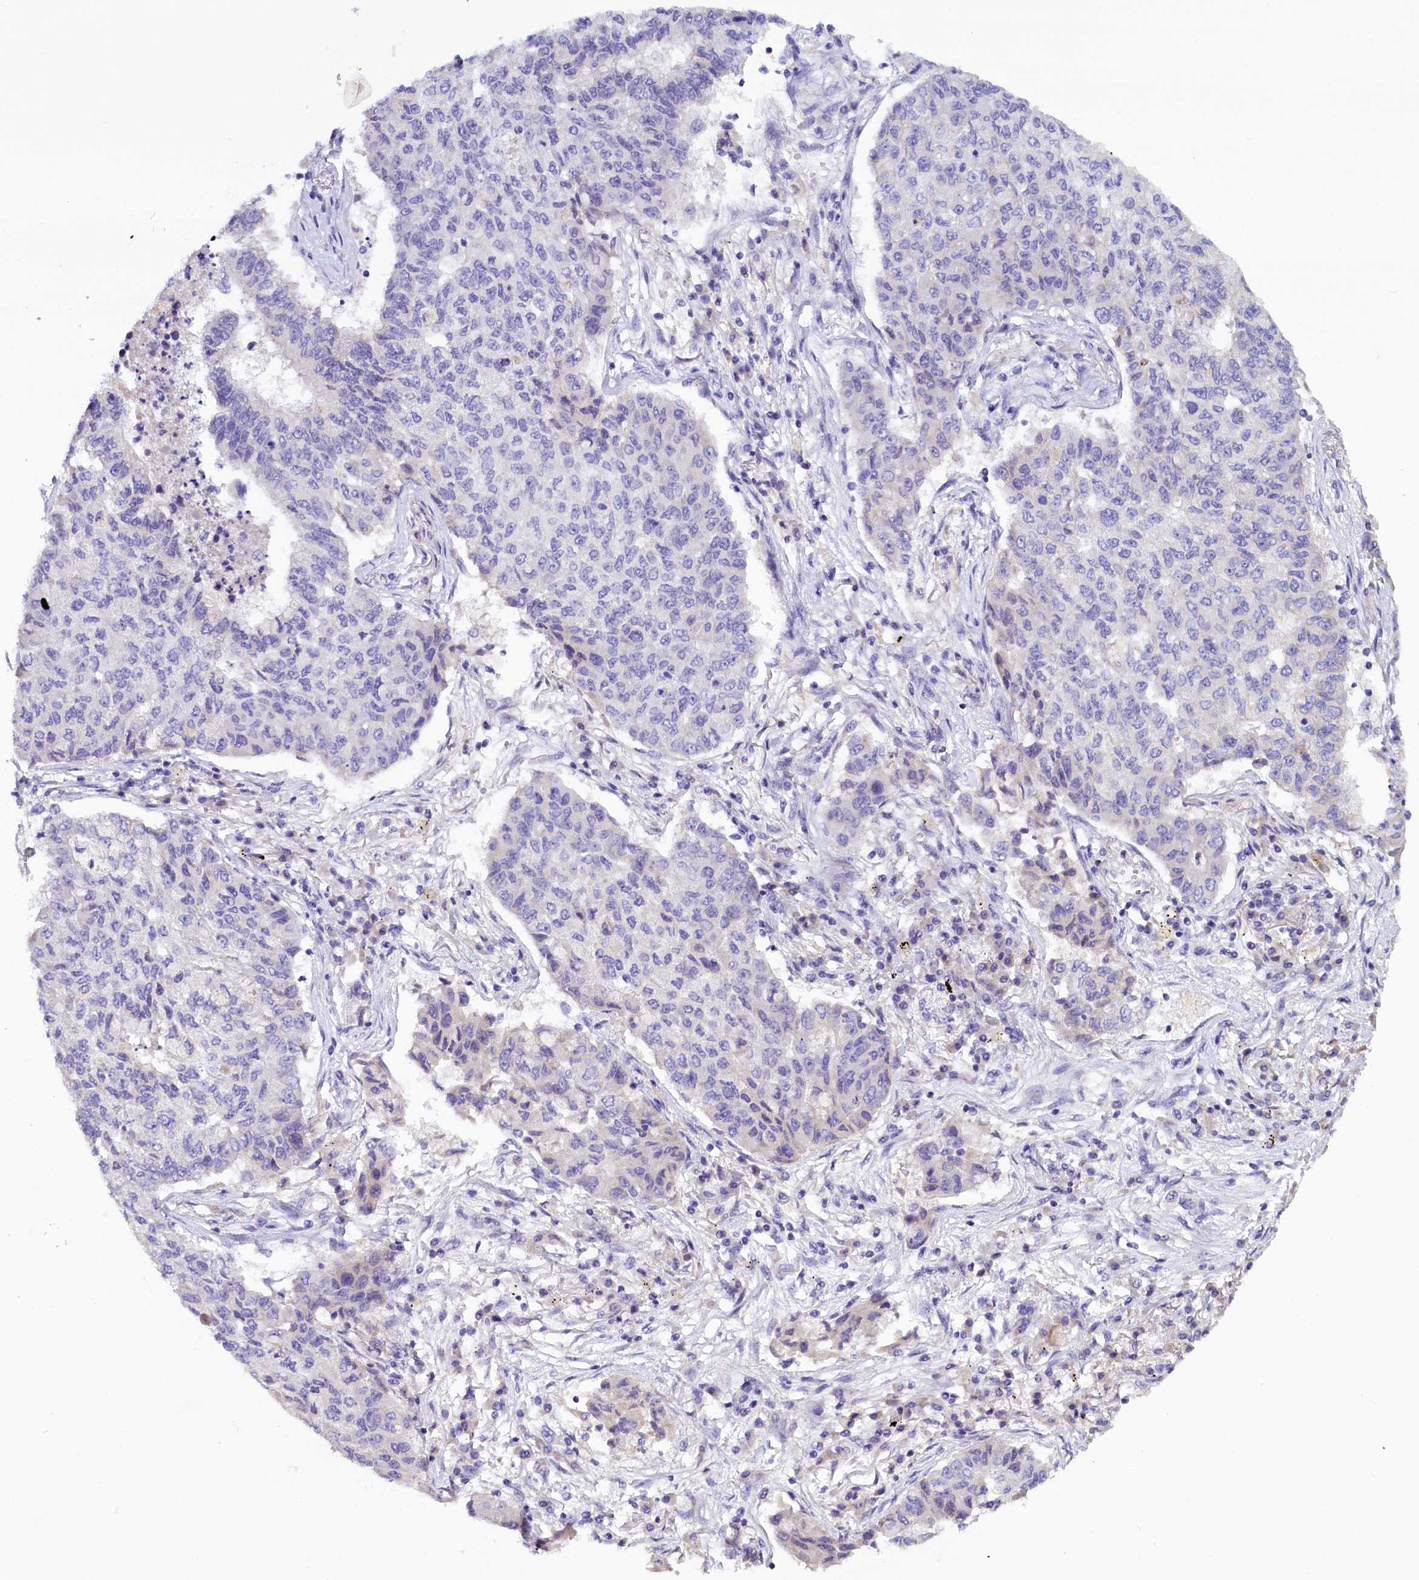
{"staining": {"intensity": "negative", "quantity": "none", "location": "none"}, "tissue": "lung cancer", "cell_type": "Tumor cells", "image_type": "cancer", "snomed": [{"axis": "morphology", "description": "Squamous cell carcinoma, NOS"}, {"axis": "topography", "description": "Lung"}], "caption": "Protein analysis of lung squamous cell carcinoma shows no significant expression in tumor cells. The staining was performed using DAB to visualize the protein expression in brown, while the nuclei were stained in blue with hematoxylin (Magnification: 20x).", "gene": "RTTN", "patient": {"sex": "male", "age": 74}}